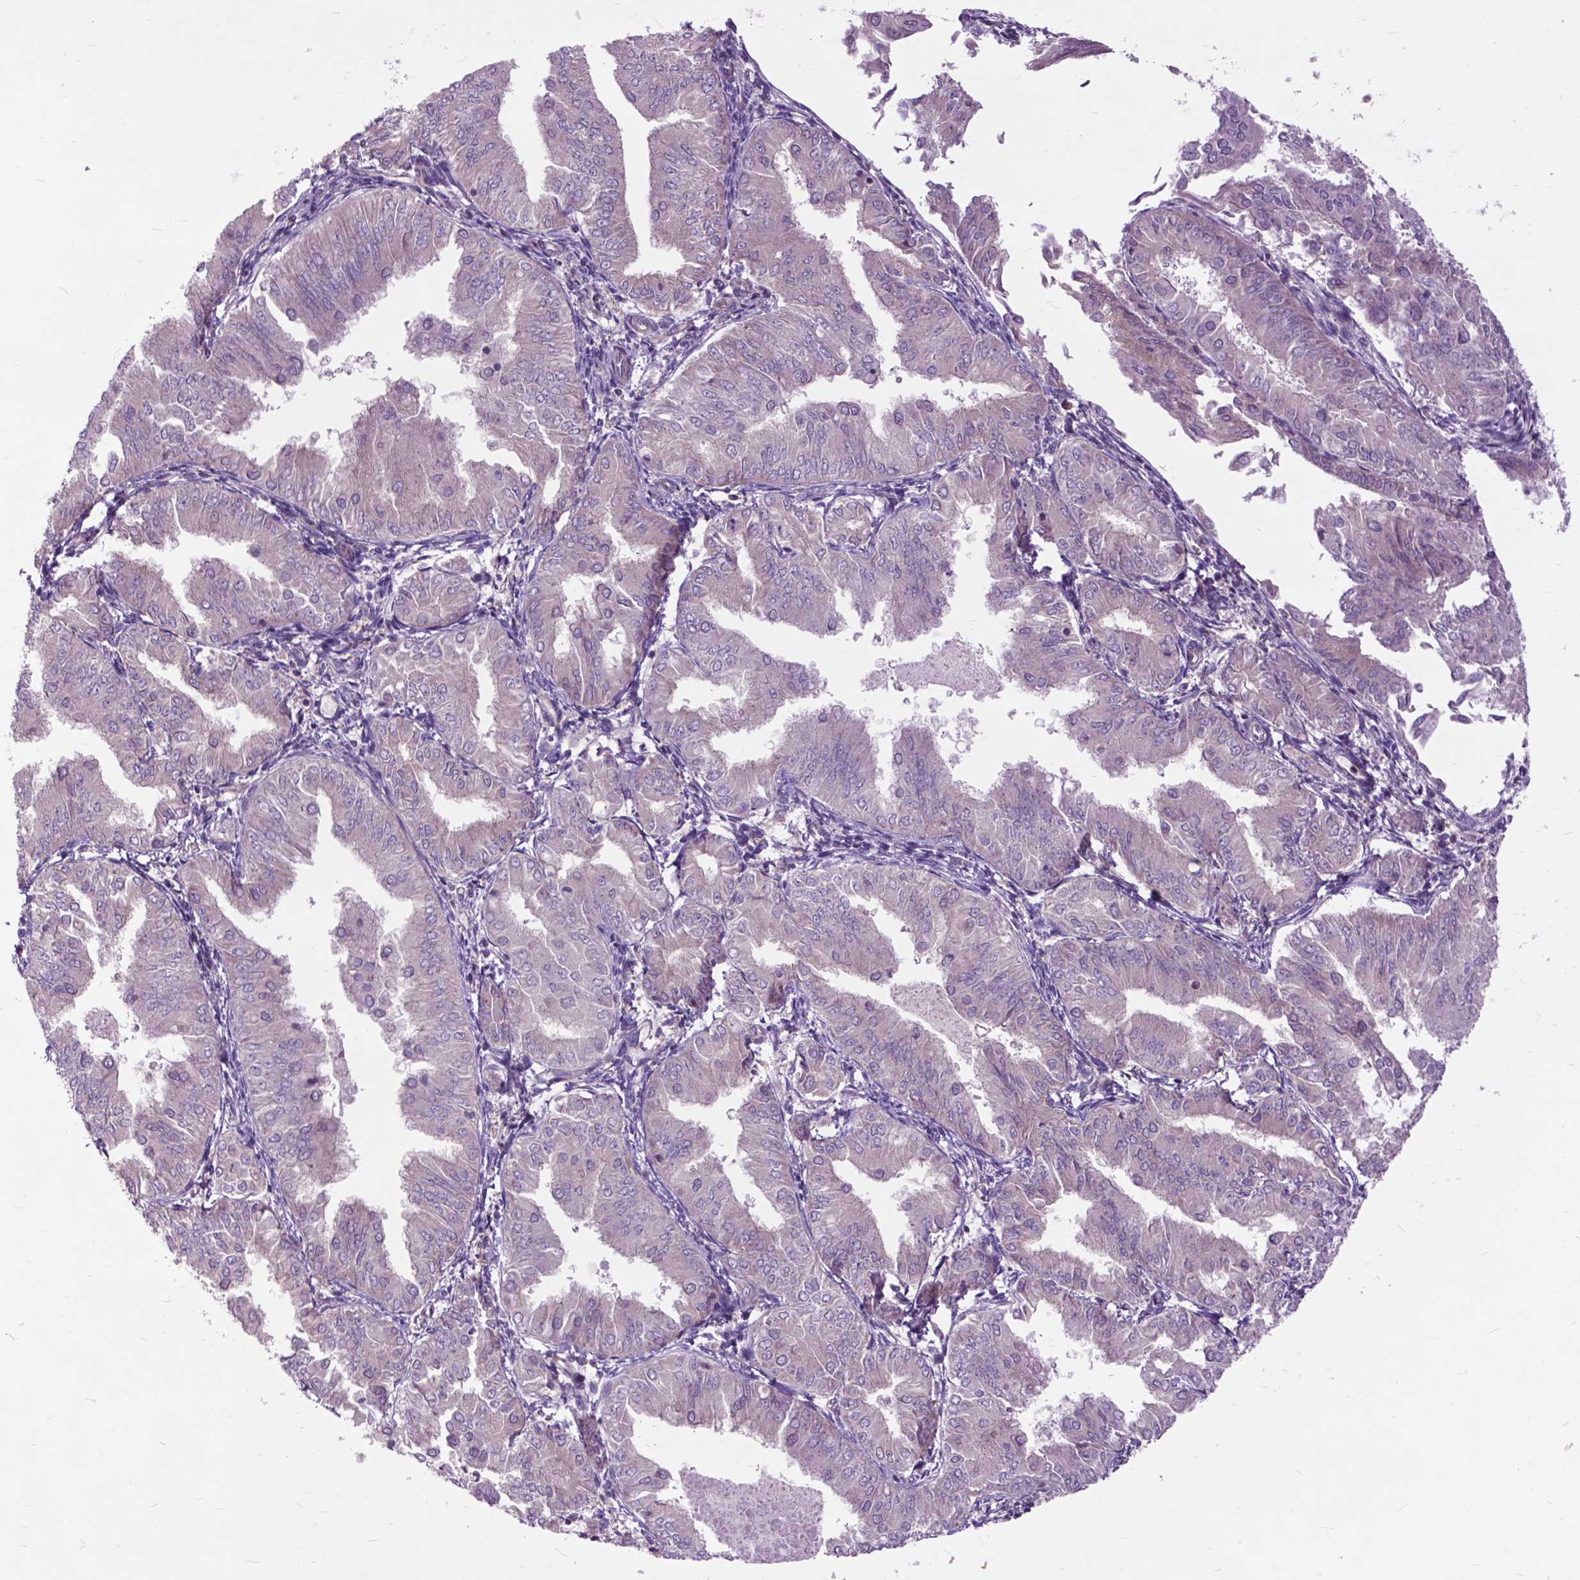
{"staining": {"intensity": "negative", "quantity": "none", "location": "none"}, "tissue": "endometrial cancer", "cell_type": "Tumor cells", "image_type": "cancer", "snomed": [{"axis": "morphology", "description": "Adenocarcinoma, NOS"}, {"axis": "topography", "description": "Endometrium"}], "caption": "An immunohistochemistry (IHC) micrograph of endometrial cancer (adenocarcinoma) is shown. There is no staining in tumor cells of endometrial cancer (adenocarcinoma).", "gene": "ARAF", "patient": {"sex": "female", "age": 53}}